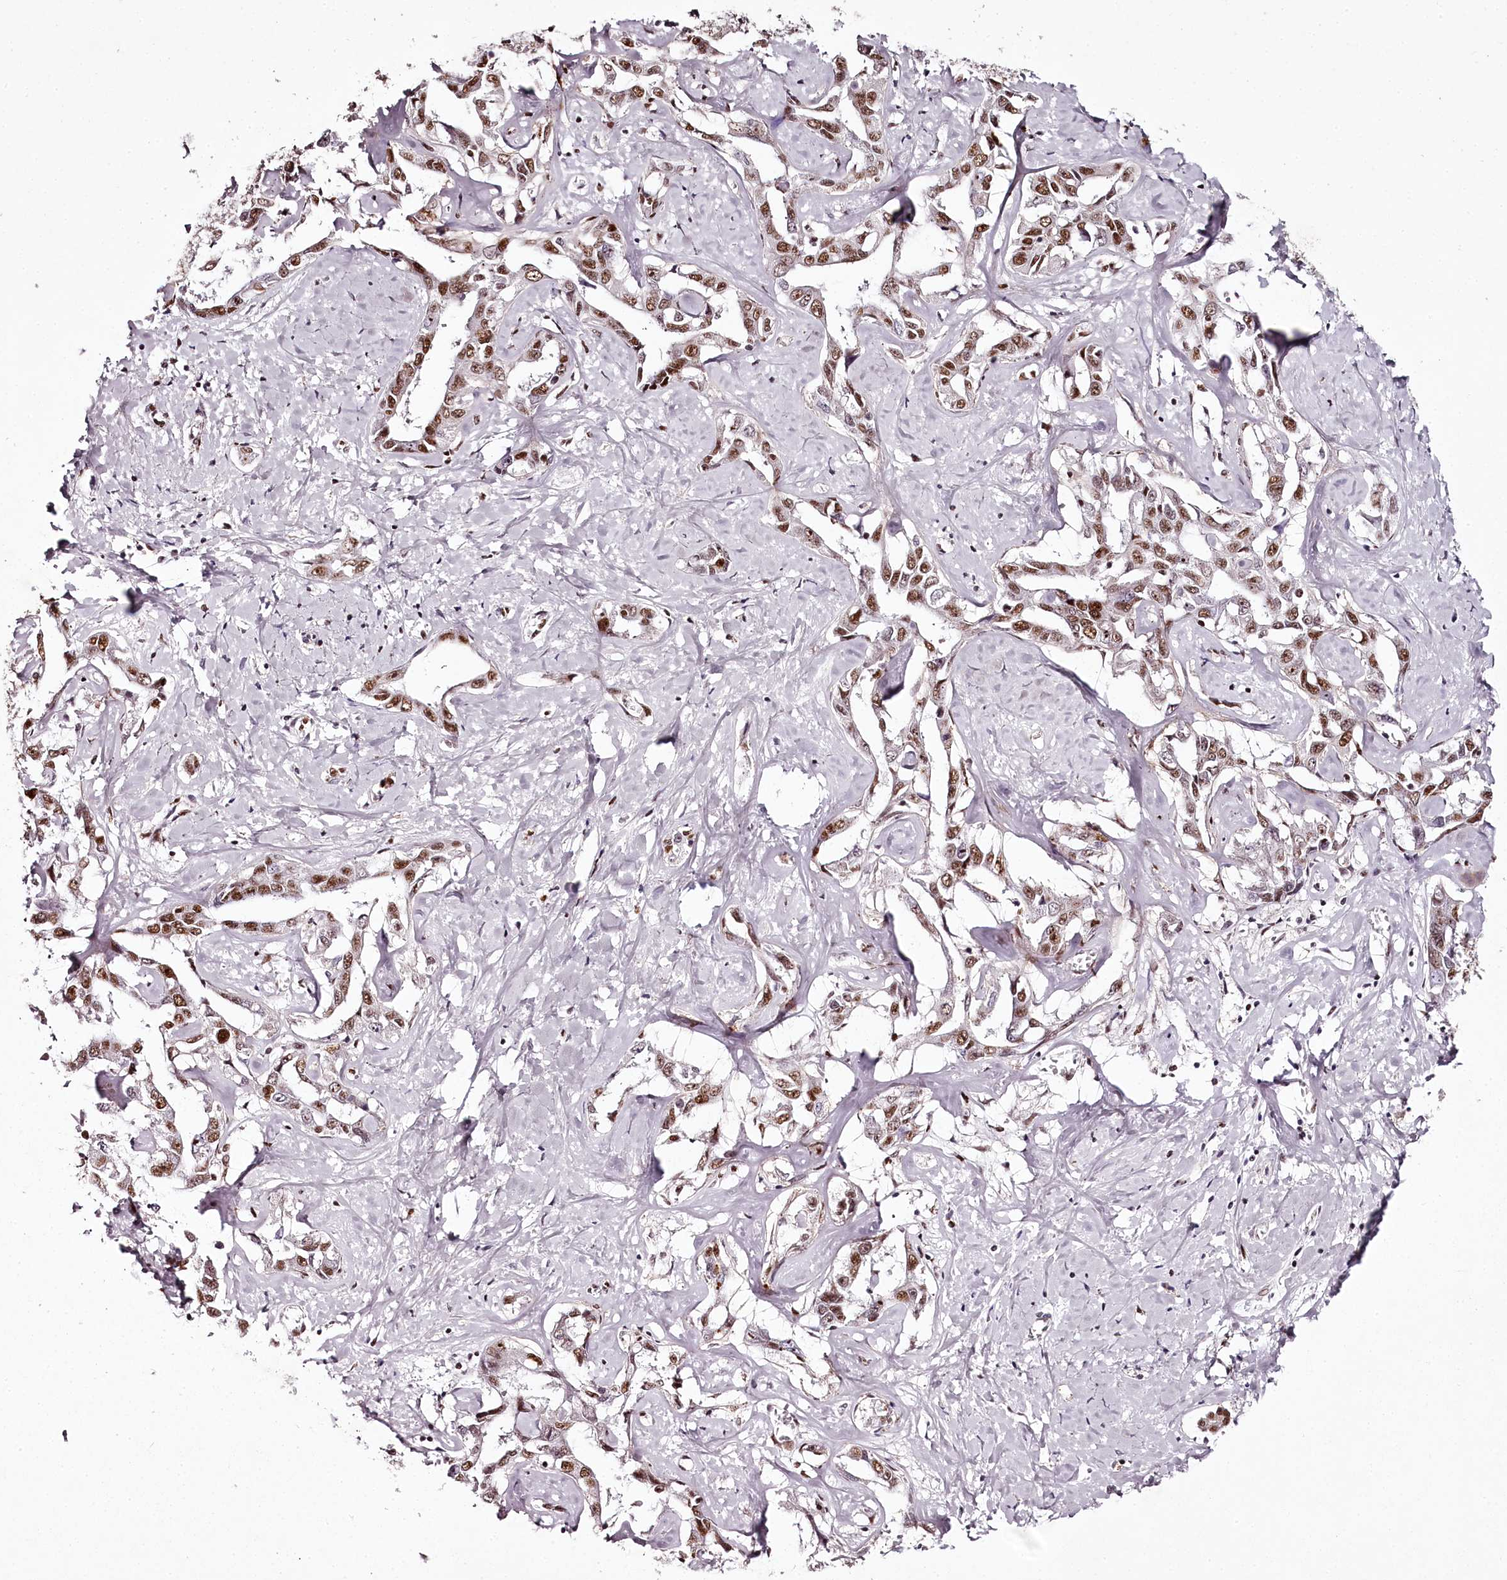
{"staining": {"intensity": "moderate", "quantity": ">75%", "location": "nuclear"}, "tissue": "liver cancer", "cell_type": "Tumor cells", "image_type": "cancer", "snomed": [{"axis": "morphology", "description": "Cholangiocarcinoma"}, {"axis": "topography", "description": "Liver"}], "caption": "Immunohistochemical staining of liver cancer (cholangiocarcinoma) displays moderate nuclear protein staining in approximately >75% of tumor cells. (DAB (3,3'-diaminobenzidine) = brown stain, brightfield microscopy at high magnification).", "gene": "PSPC1", "patient": {"sex": "male", "age": 59}}